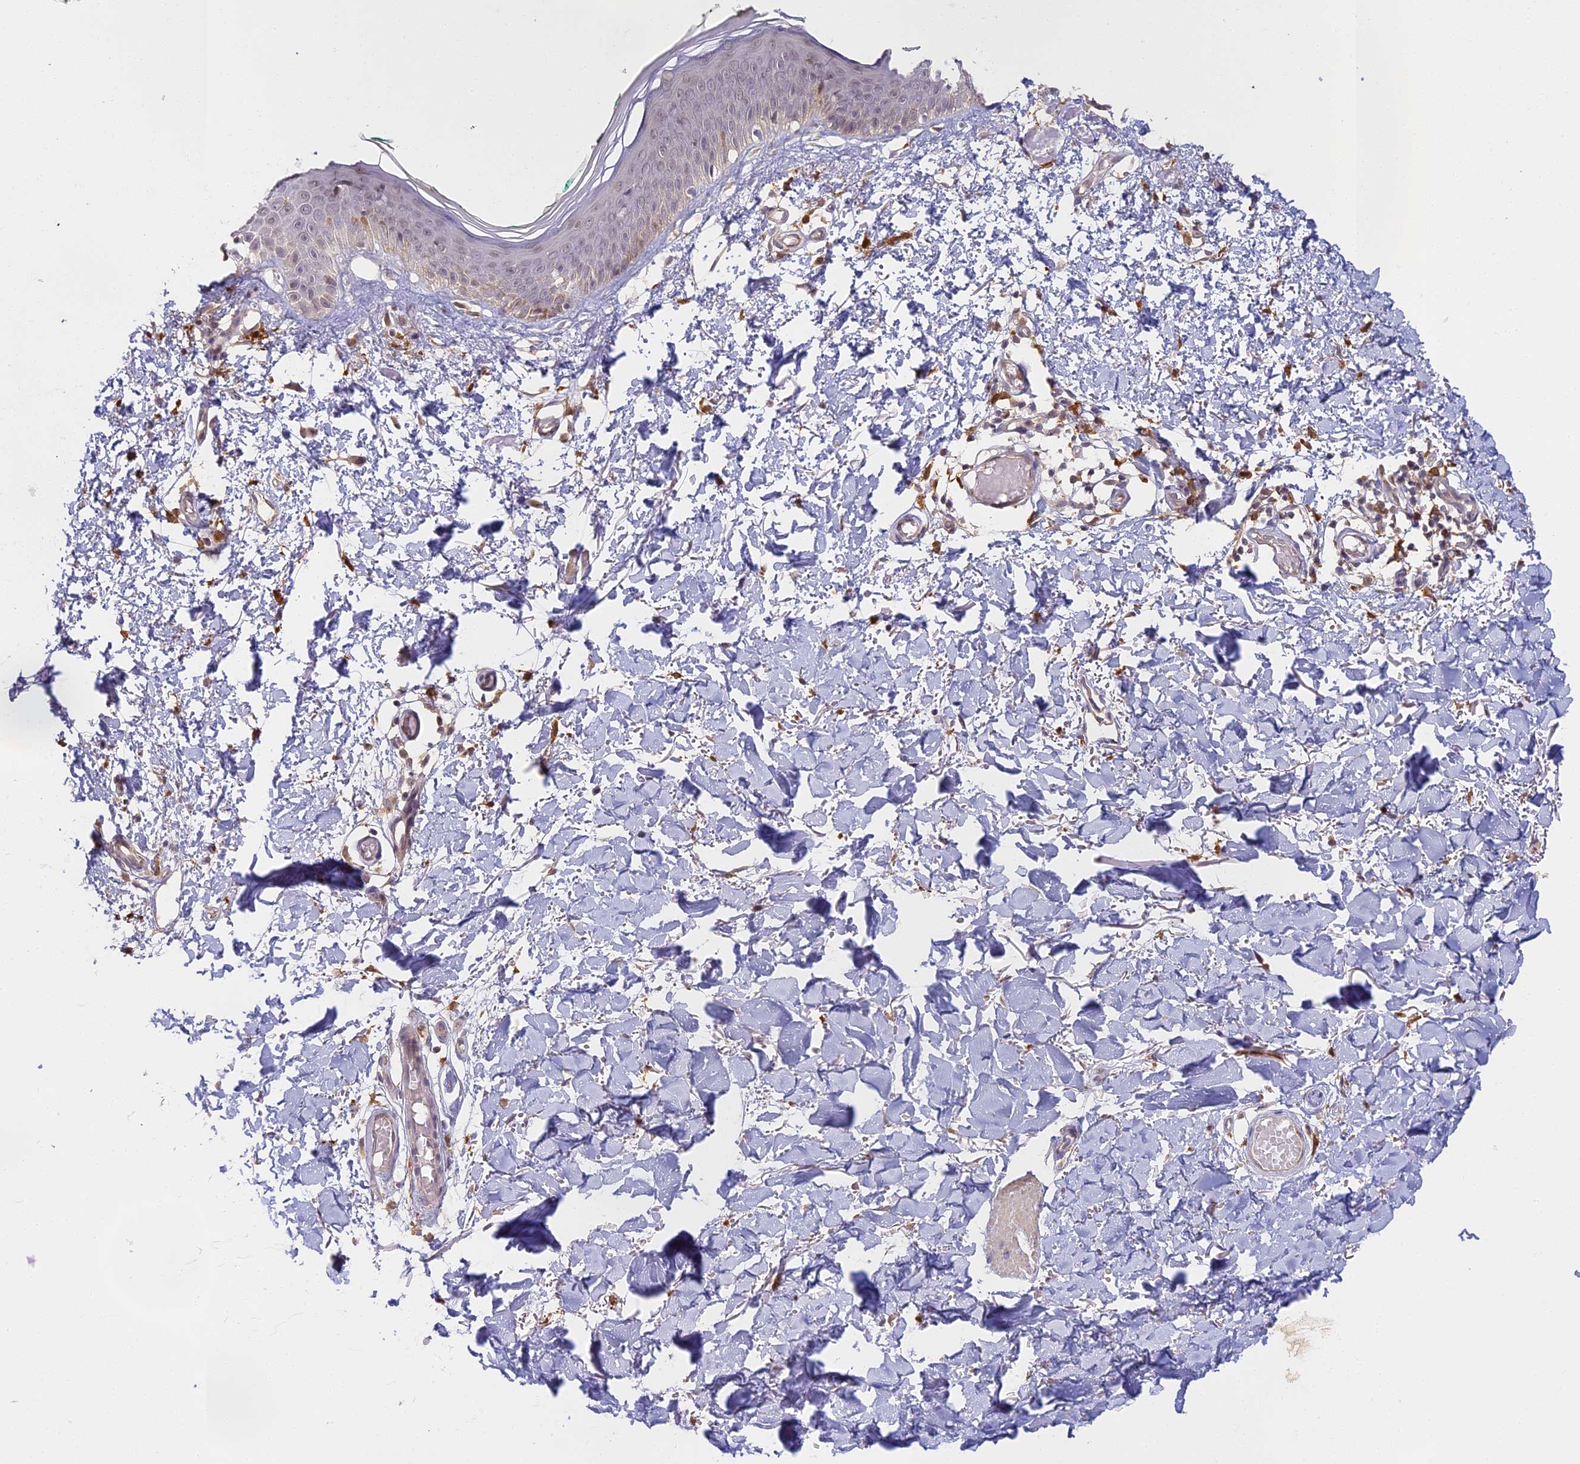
{"staining": {"intensity": "moderate", "quantity": ">75%", "location": "cytoplasmic/membranous"}, "tissue": "skin", "cell_type": "Fibroblasts", "image_type": "normal", "snomed": [{"axis": "morphology", "description": "Normal tissue, NOS"}, {"axis": "topography", "description": "Skin"}], "caption": "Immunohistochemical staining of benign human skin shows >75% levels of moderate cytoplasmic/membranous protein expression in about >75% of fibroblasts. (brown staining indicates protein expression, while blue staining denotes nuclei).", "gene": "NCF4", "patient": {"sex": "male", "age": 62}}